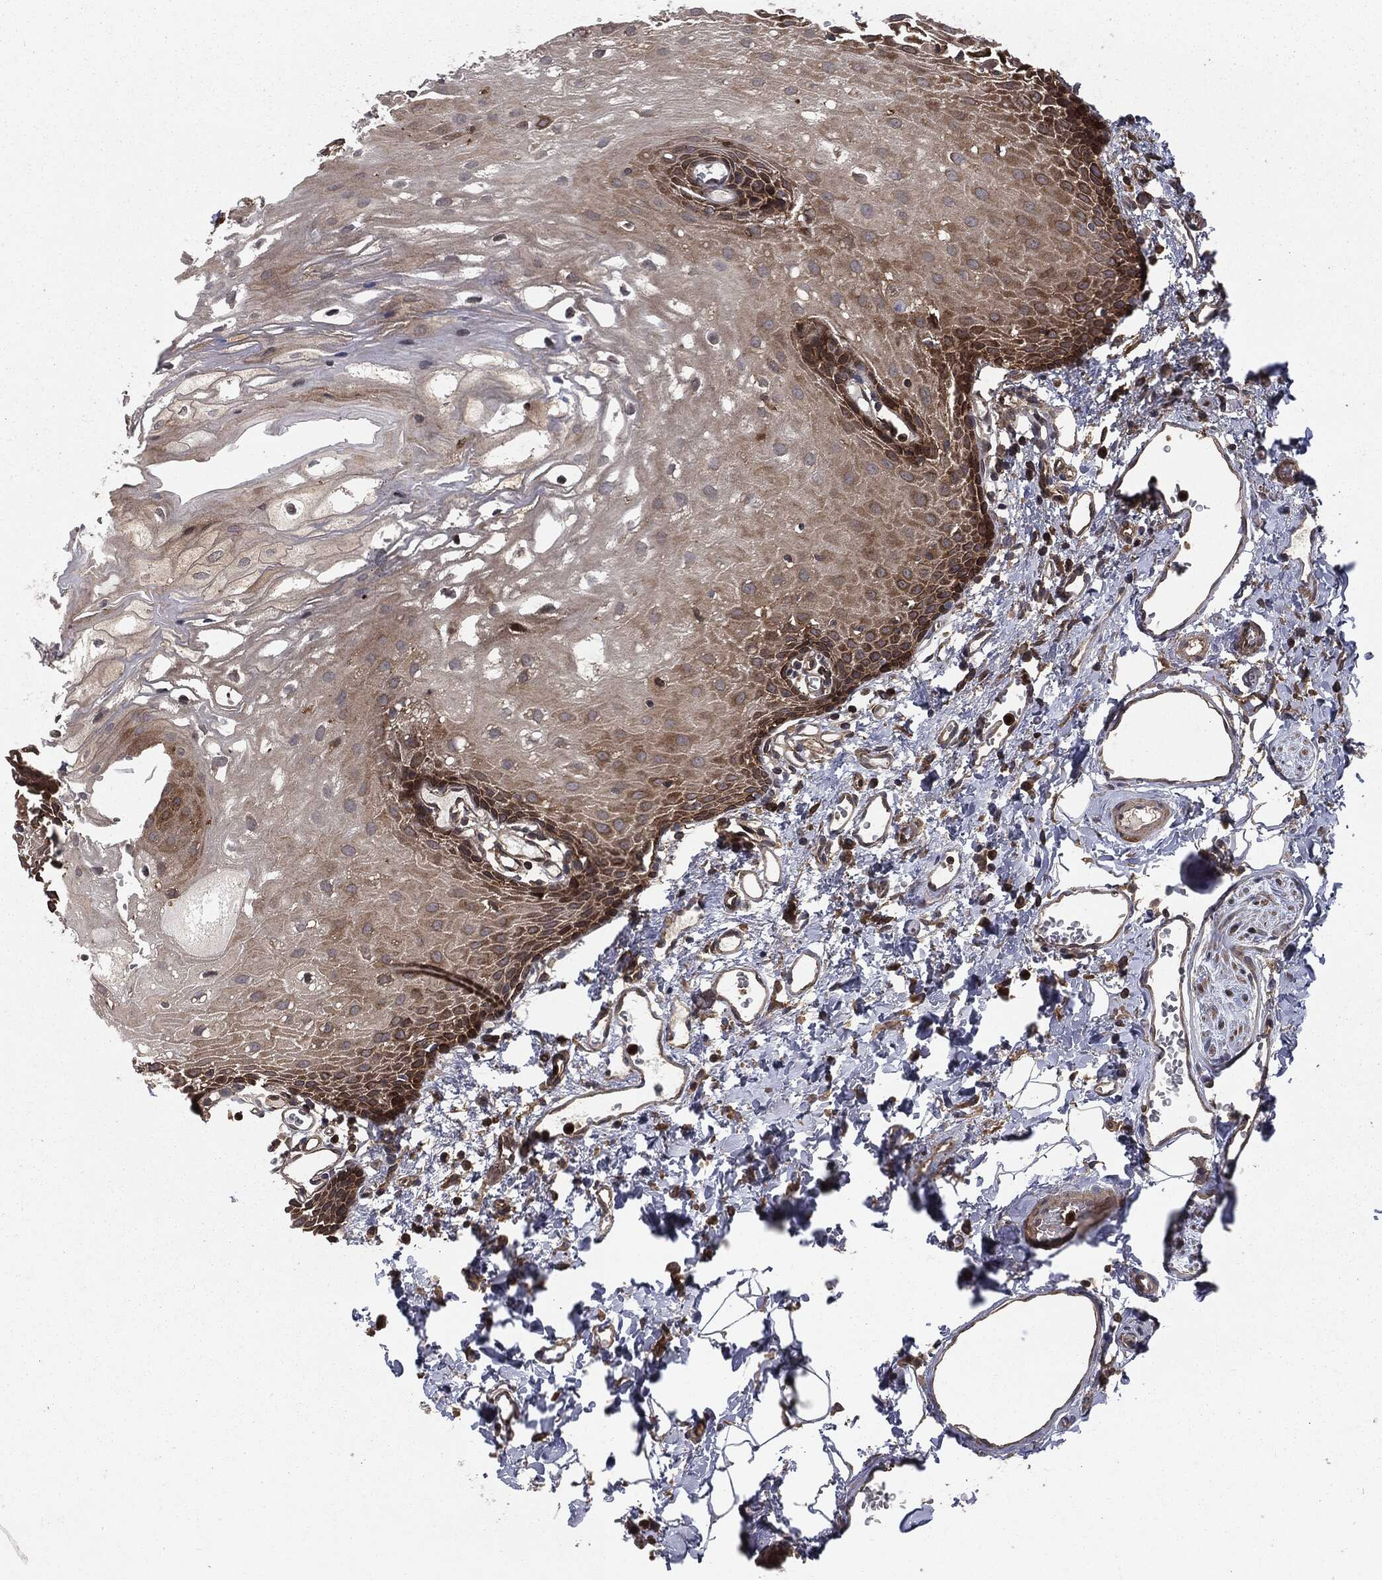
{"staining": {"intensity": "strong", "quantity": "<25%", "location": "cytoplasmic/membranous"}, "tissue": "oral mucosa", "cell_type": "Squamous epithelial cells", "image_type": "normal", "snomed": [{"axis": "morphology", "description": "Normal tissue, NOS"}, {"axis": "morphology", "description": "Squamous cell carcinoma, NOS"}, {"axis": "topography", "description": "Oral tissue"}, {"axis": "topography", "description": "Head-Neck"}], "caption": "High-power microscopy captured an IHC photomicrograph of normal oral mucosa, revealing strong cytoplasmic/membranous staining in approximately <25% of squamous epithelial cells.", "gene": "GNB5", "patient": {"sex": "female", "age": 70}}